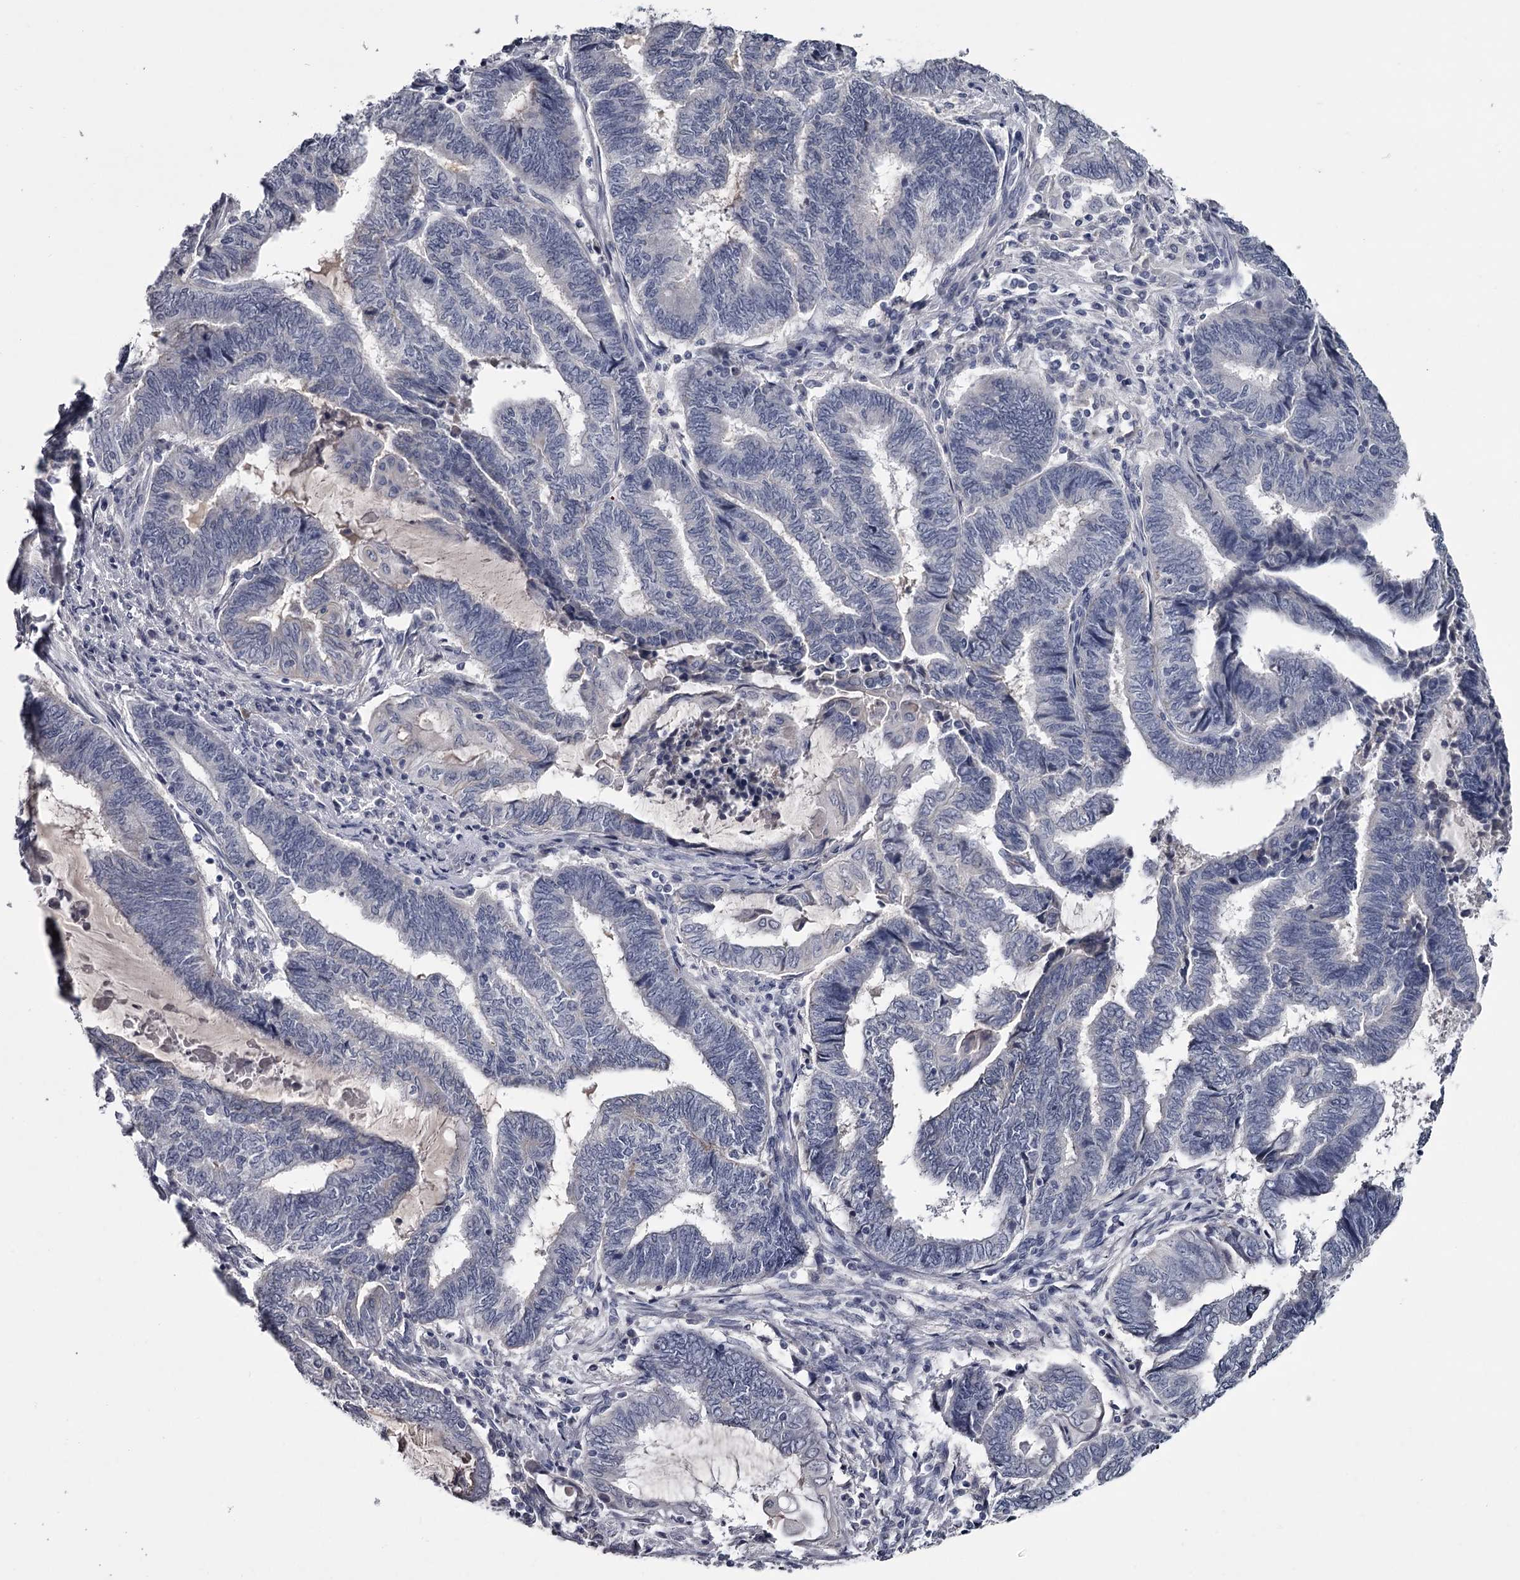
{"staining": {"intensity": "negative", "quantity": "none", "location": "none"}, "tissue": "endometrial cancer", "cell_type": "Tumor cells", "image_type": "cancer", "snomed": [{"axis": "morphology", "description": "Adenocarcinoma, NOS"}, {"axis": "topography", "description": "Uterus"}, {"axis": "topography", "description": "Endometrium"}], "caption": "Tumor cells show no significant protein staining in endometrial adenocarcinoma. (IHC, brightfield microscopy, high magnification).", "gene": "DAO", "patient": {"sex": "female", "age": 70}}